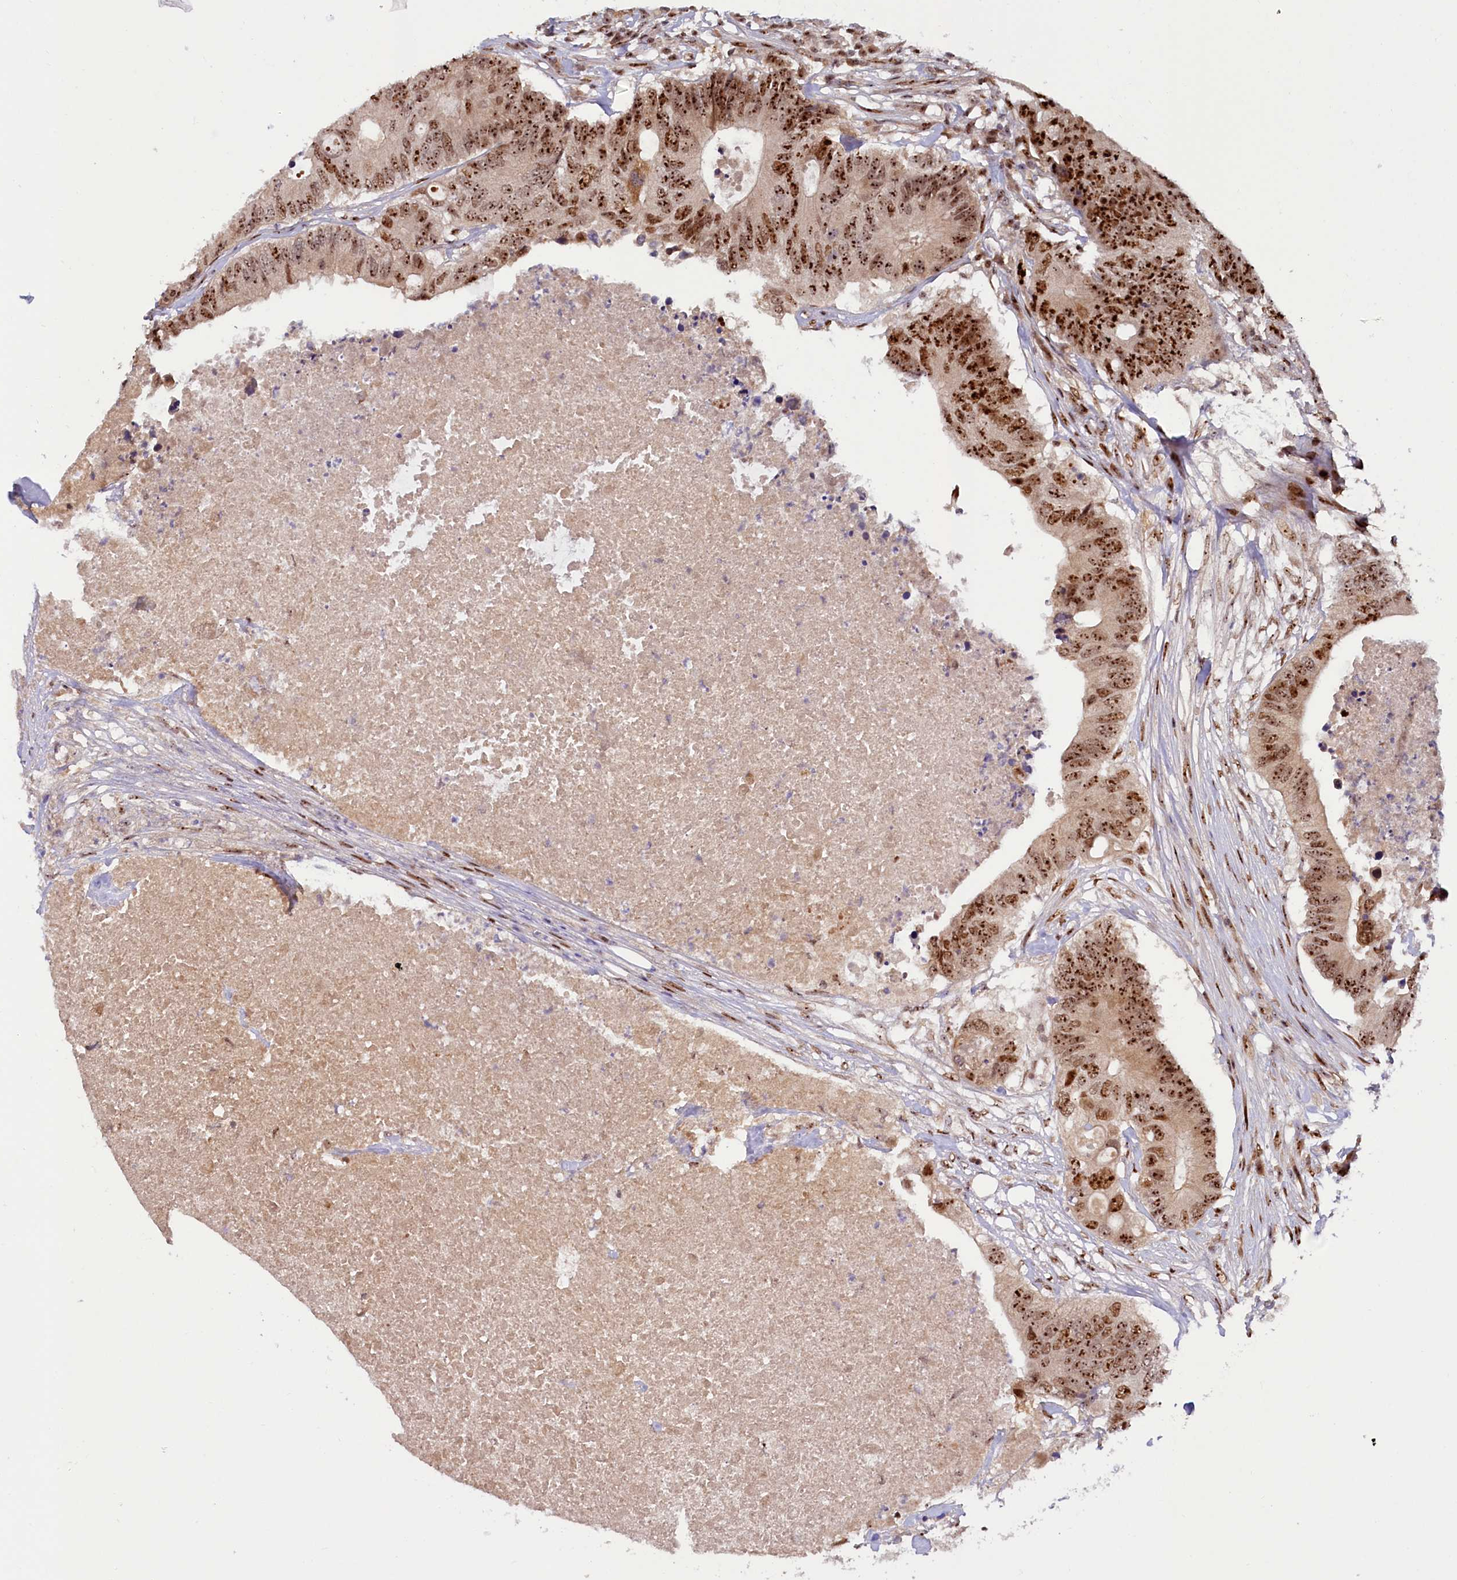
{"staining": {"intensity": "strong", "quantity": ">75%", "location": "nuclear"}, "tissue": "colorectal cancer", "cell_type": "Tumor cells", "image_type": "cancer", "snomed": [{"axis": "morphology", "description": "Adenocarcinoma, NOS"}, {"axis": "topography", "description": "Colon"}], "caption": "This is an image of IHC staining of colorectal cancer, which shows strong expression in the nuclear of tumor cells.", "gene": "TCOF1", "patient": {"sex": "male", "age": 71}}